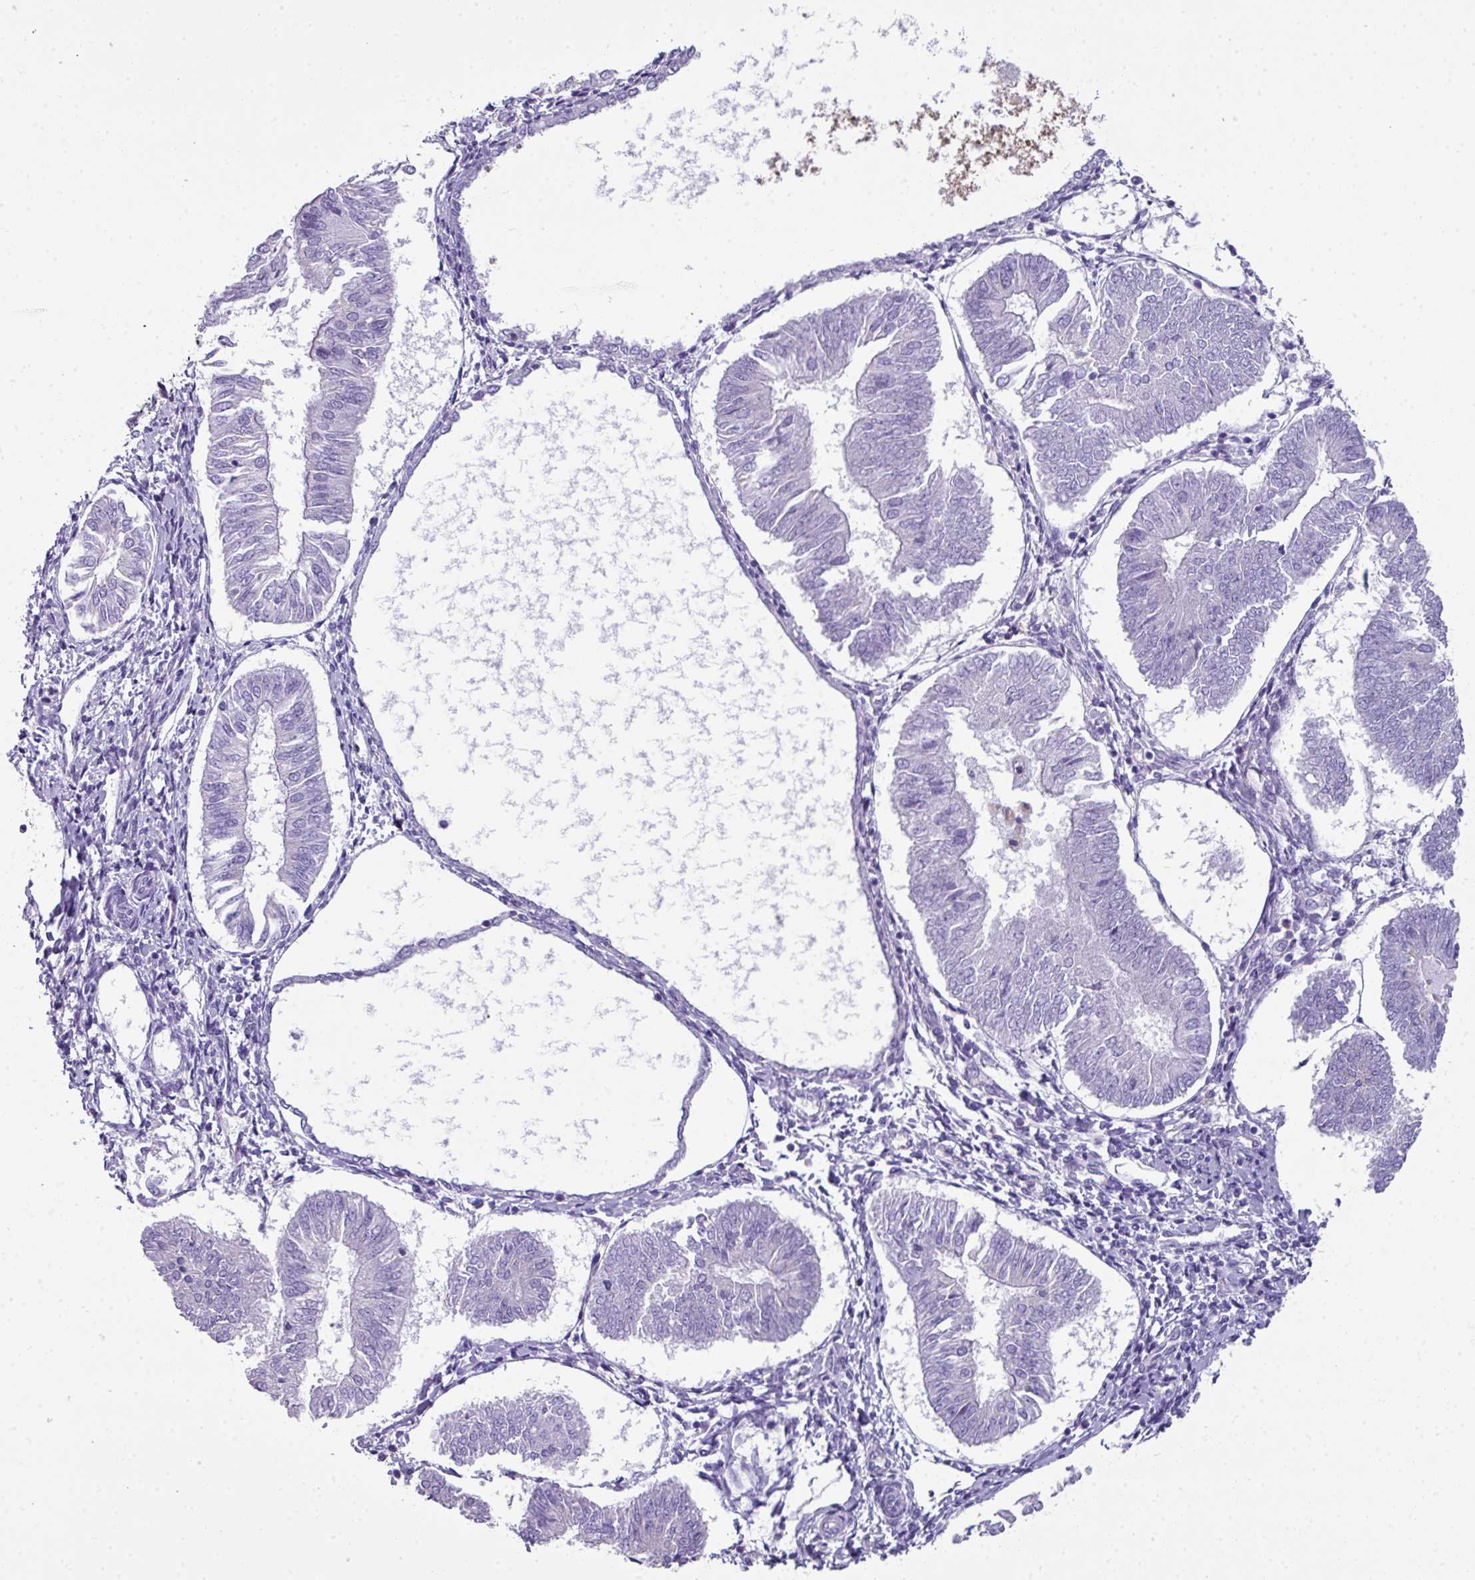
{"staining": {"intensity": "negative", "quantity": "none", "location": "none"}, "tissue": "endometrial cancer", "cell_type": "Tumor cells", "image_type": "cancer", "snomed": [{"axis": "morphology", "description": "Adenocarcinoma, NOS"}, {"axis": "topography", "description": "Endometrium"}], "caption": "Histopathology image shows no significant protein positivity in tumor cells of endometrial cancer. Brightfield microscopy of immunohistochemistry (IHC) stained with DAB (brown) and hematoxylin (blue), captured at high magnification.", "gene": "ZNF568", "patient": {"sex": "female", "age": 58}}